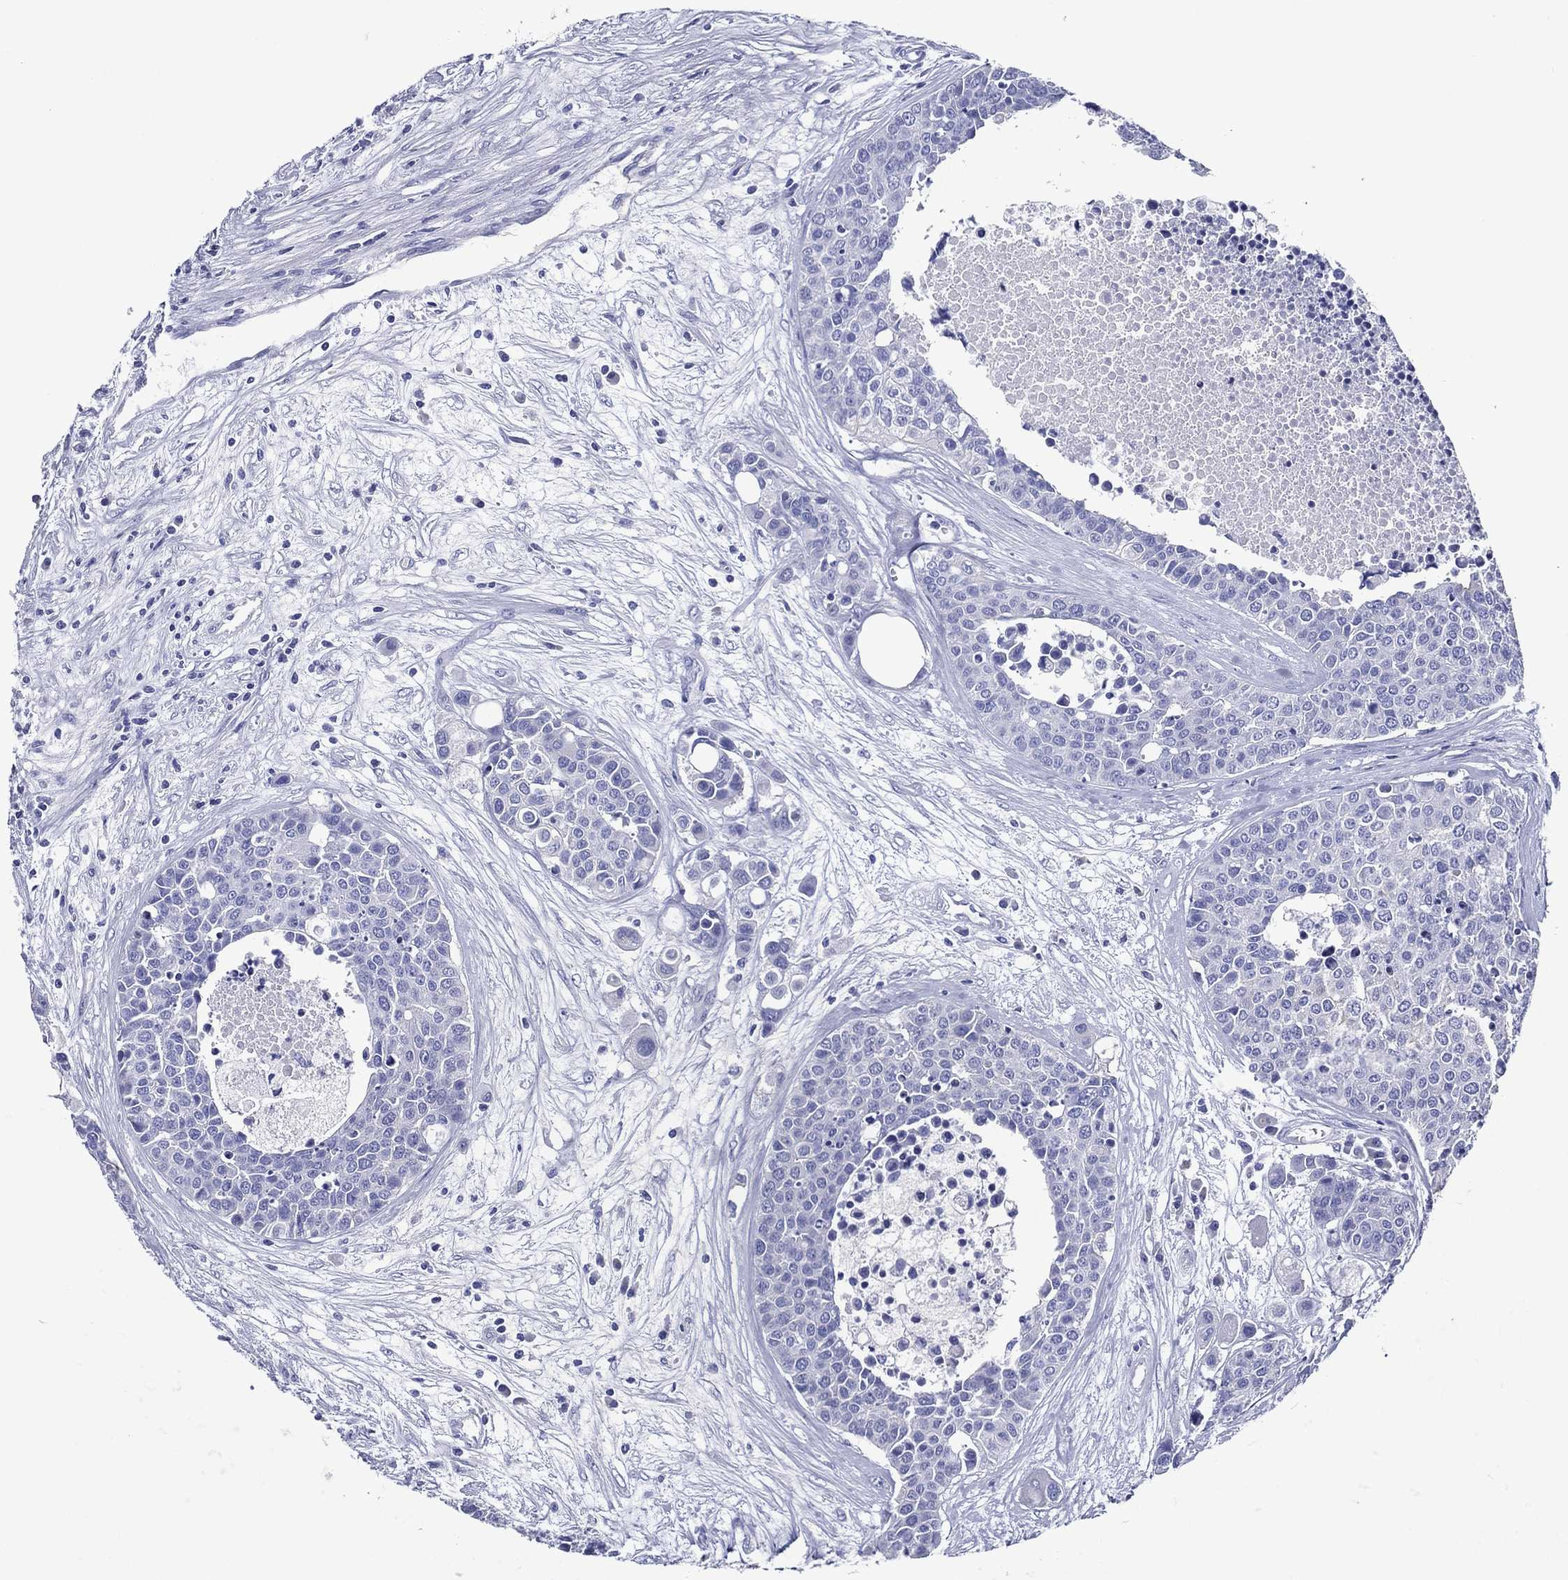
{"staining": {"intensity": "negative", "quantity": "none", "location": "none"}, "tissue": "carcinoid", "cell_type": "Tumor cells", "image_type": "cancer", "snomed": [{"axis": "morphology", "description": "Carcinoid, malignant, NOS"}, {"axis": "topography", "description": "Colon"}], "caption": "An IHC histopathology image of malignant carcinoid is shown. There is no staining in tumor cells of malignant carcinoid.", "gene": "ACE2", "patient": {"sex": "male", "age": 81}}